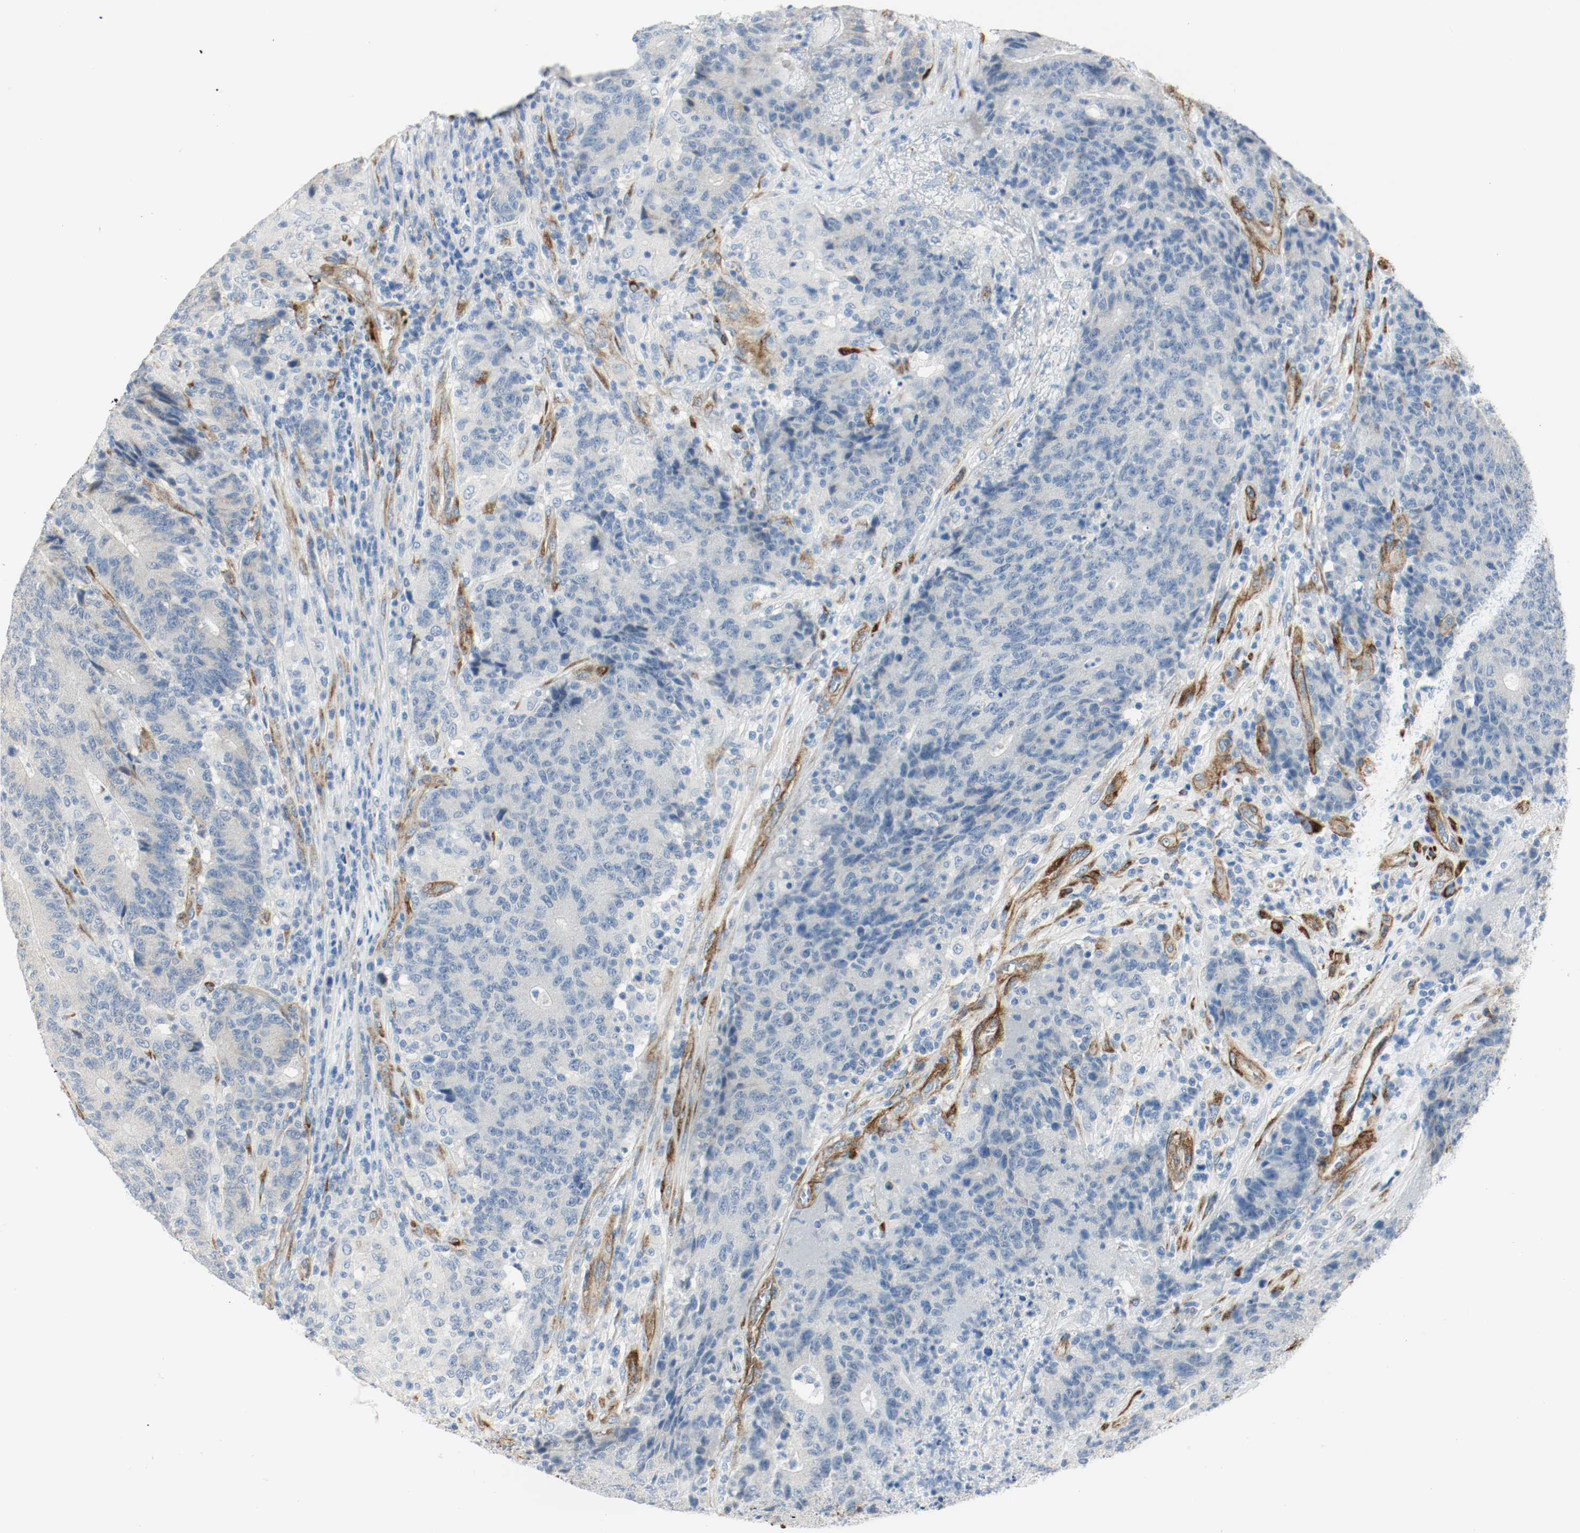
{"staining": {"intensity": "negative", "quantity": "none", "location": "none"}, "tissue": "colorectal cancer", "cell_type": "Tumor cells", "image_type": "cancer", "snomed": [{"axis": "morphology", "description": "Normal tissue, NOS"}, {"axis": "morphology", "description": "Adenocarcinoma, NOS"}, {"axis": "topography", "description": "Colon"}], "caption": "An immunohistochemistry histopathology image of colorectal cancer is shown. There is no staining in tumor cells of colorectal cancer.", "gene": "LAMB1", "patient": {"sex": "female", "age": 75}}